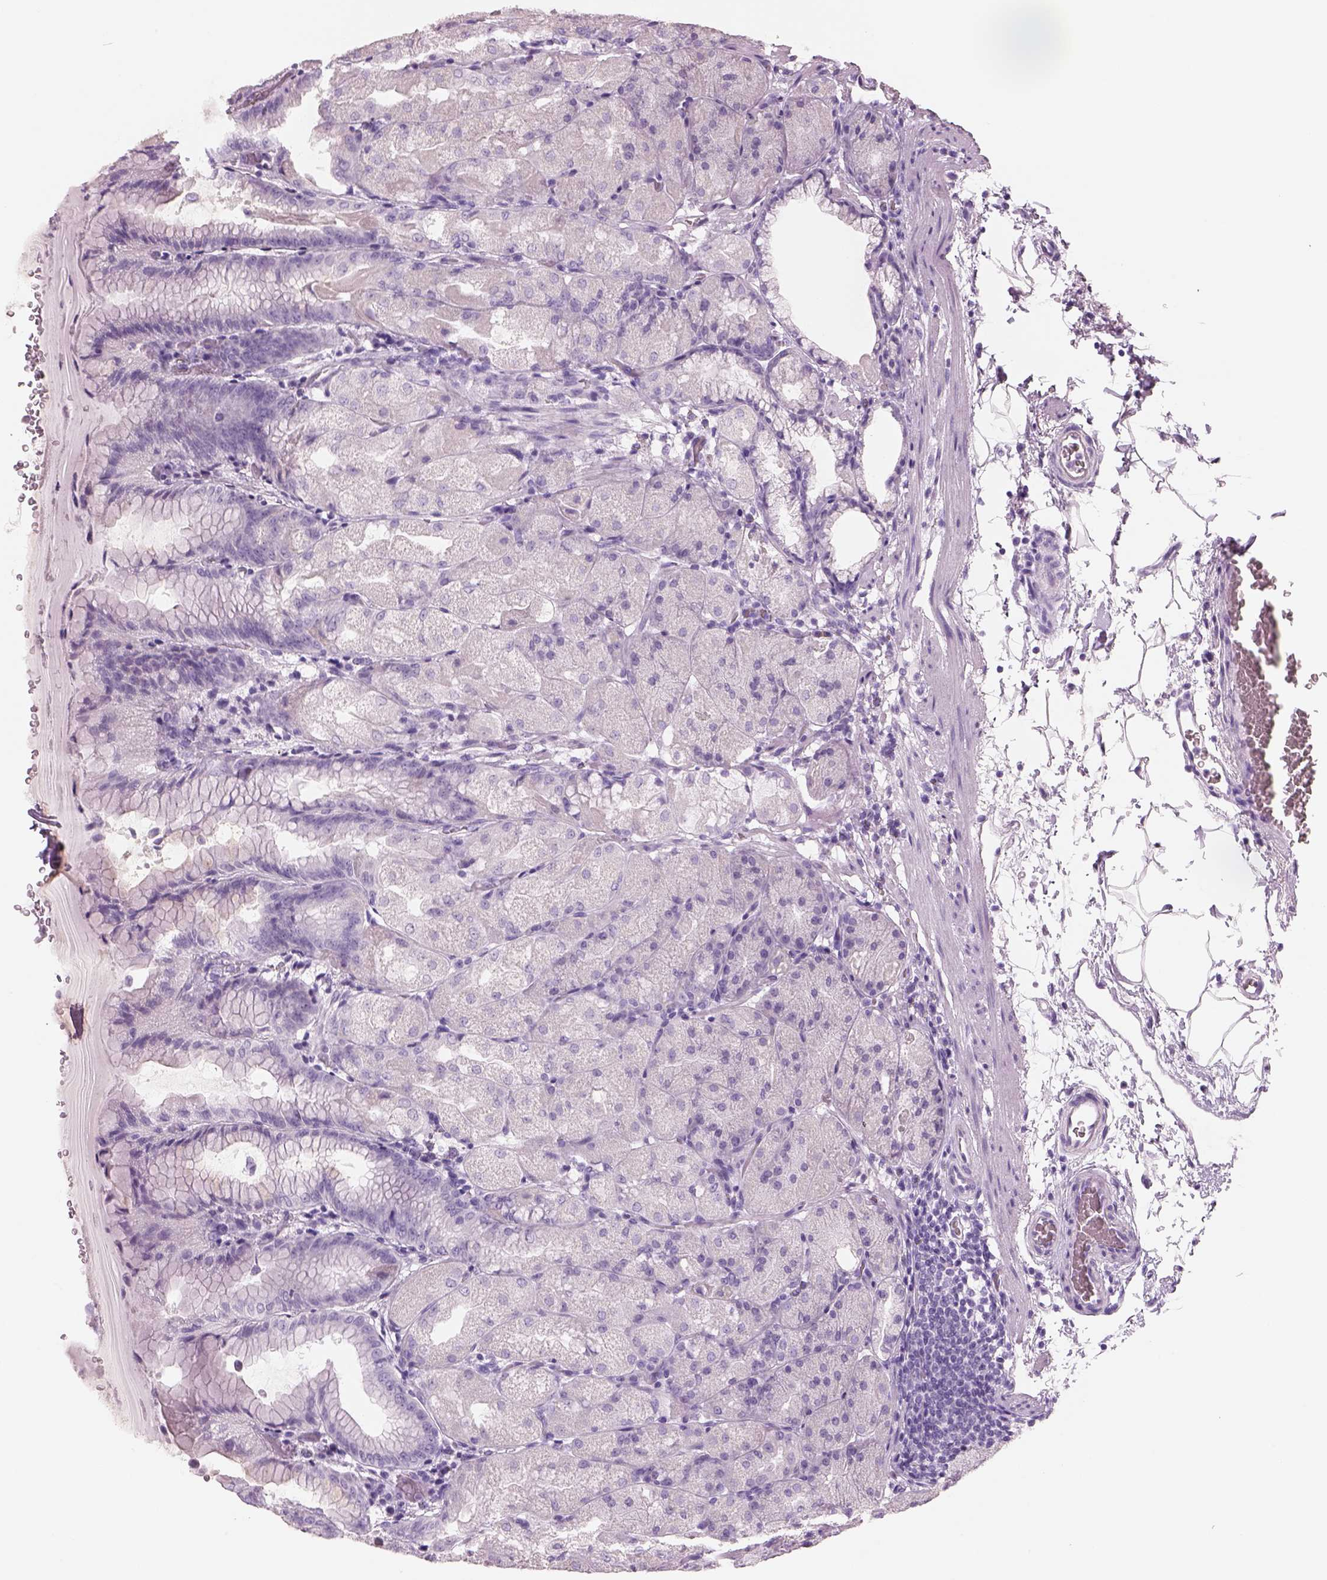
{"staining": {"intensity": "negative", "quantity": "none", "location": "none"}, "tissue": "stomach", "cell_type": "Glandular cells", "image_type": "normal", "snomed": [{"axis": "morphology", "description": "Normal tissue, NOS"}, {"axis": "topography", "description": "Stomach, upper"}, {"axis": "topography", "description": "Stomach"}, {"axis": "topography", "description": "Stomach, lower"}], "caption": "Protein analysis of unremarkable stomach exhibits no significant staining in glandular cells.", "gene": "RHO", "patient": {"sex": "male", "age": 62}}